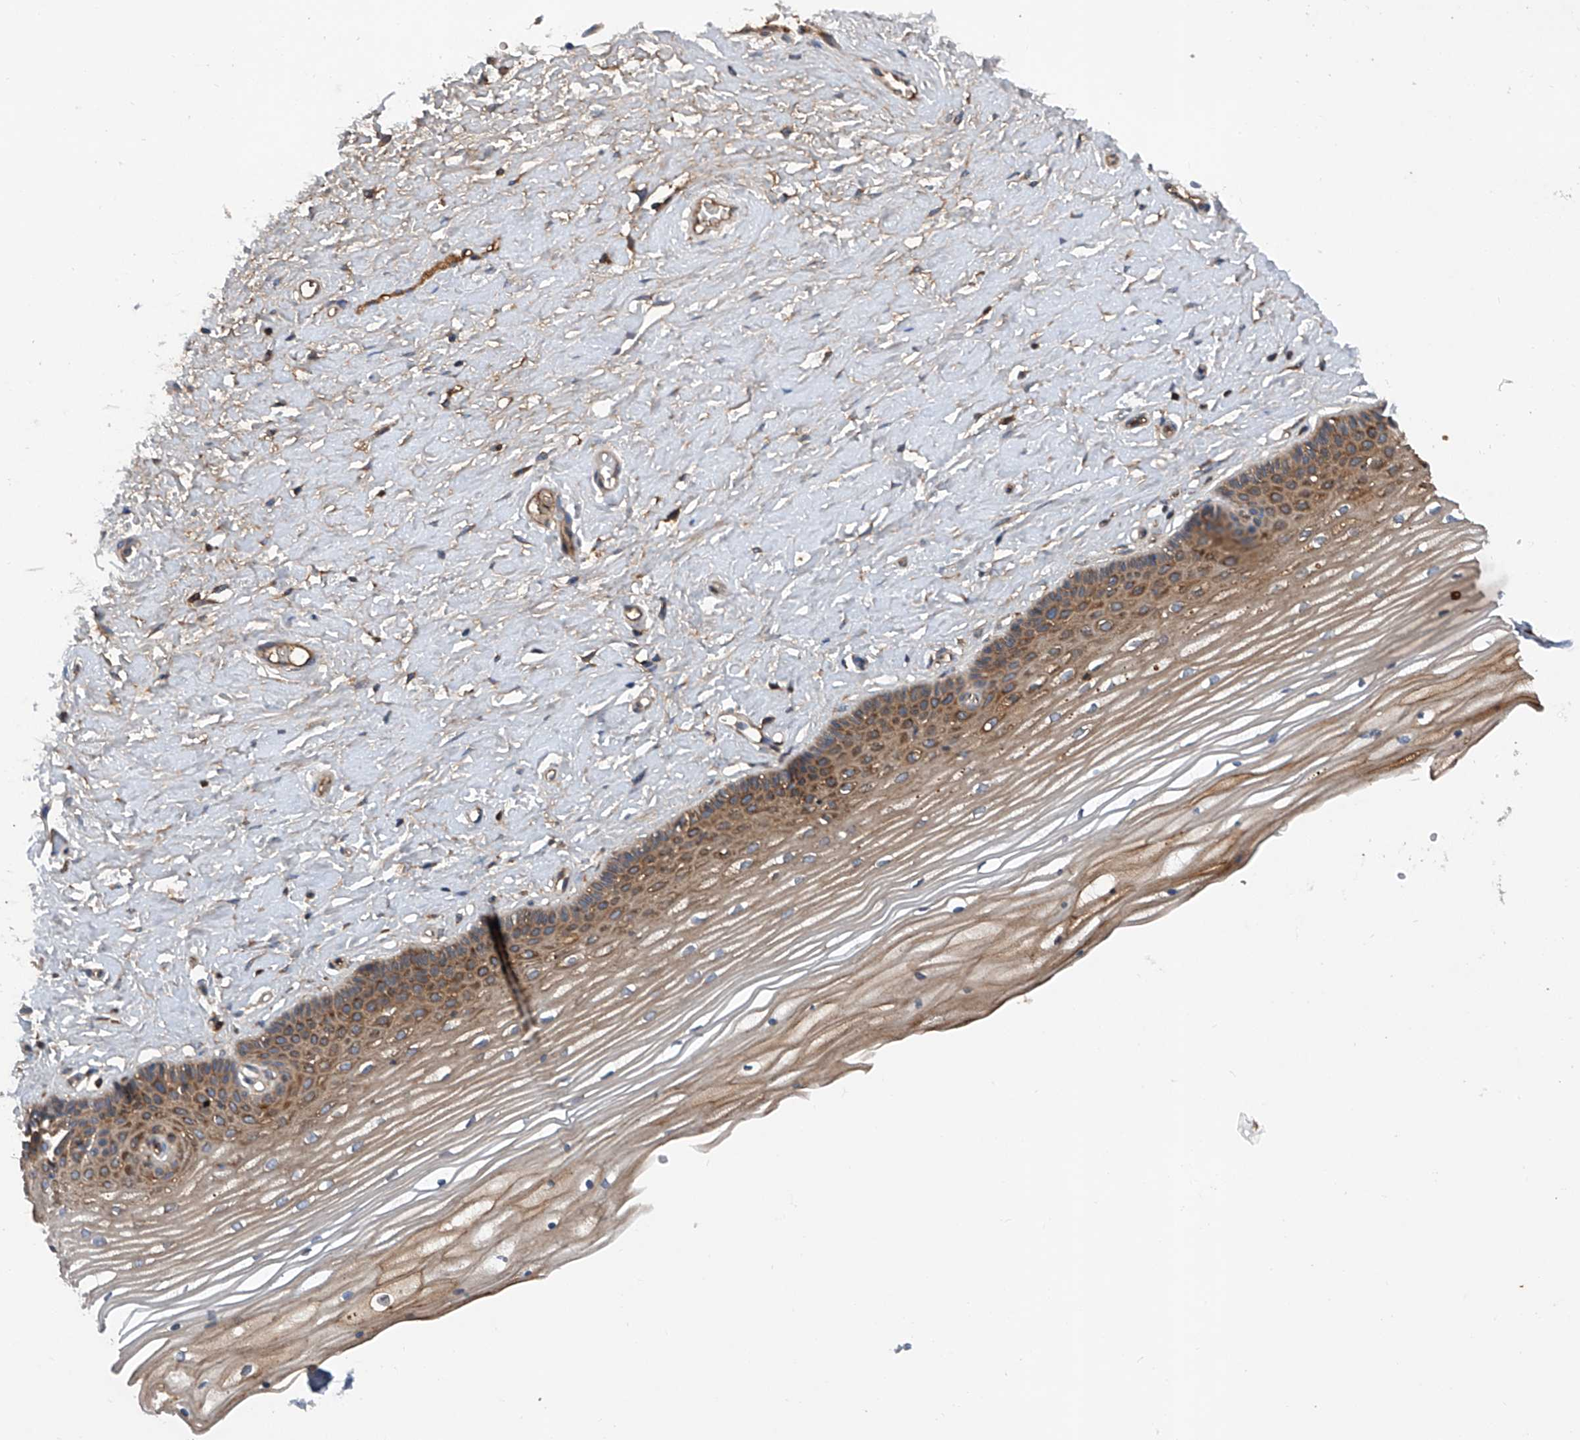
{"staining": {"intensity": "strong", "quantity": ">75%", "location": "cytoplasmic/membranous"}, "tissue": "vagina", "cell_type": "Squamous epithelial cells", "image_type": "normal", "snomed": [{"axis": "morphology", "description": "Normal tissue, NOS"}, {"axis": "topography", "description": "Vagina"}, {"axis": "topography", "description": "Cervix"}], "caption": "This is a histology image of immunohistochemistry staining of benign vagina, which shows strong expression in the cytoplasmic/membranous of squamous epithelial cells.", "gene": "ASCC3", "patient": {"sex": "female", "age": 40}}